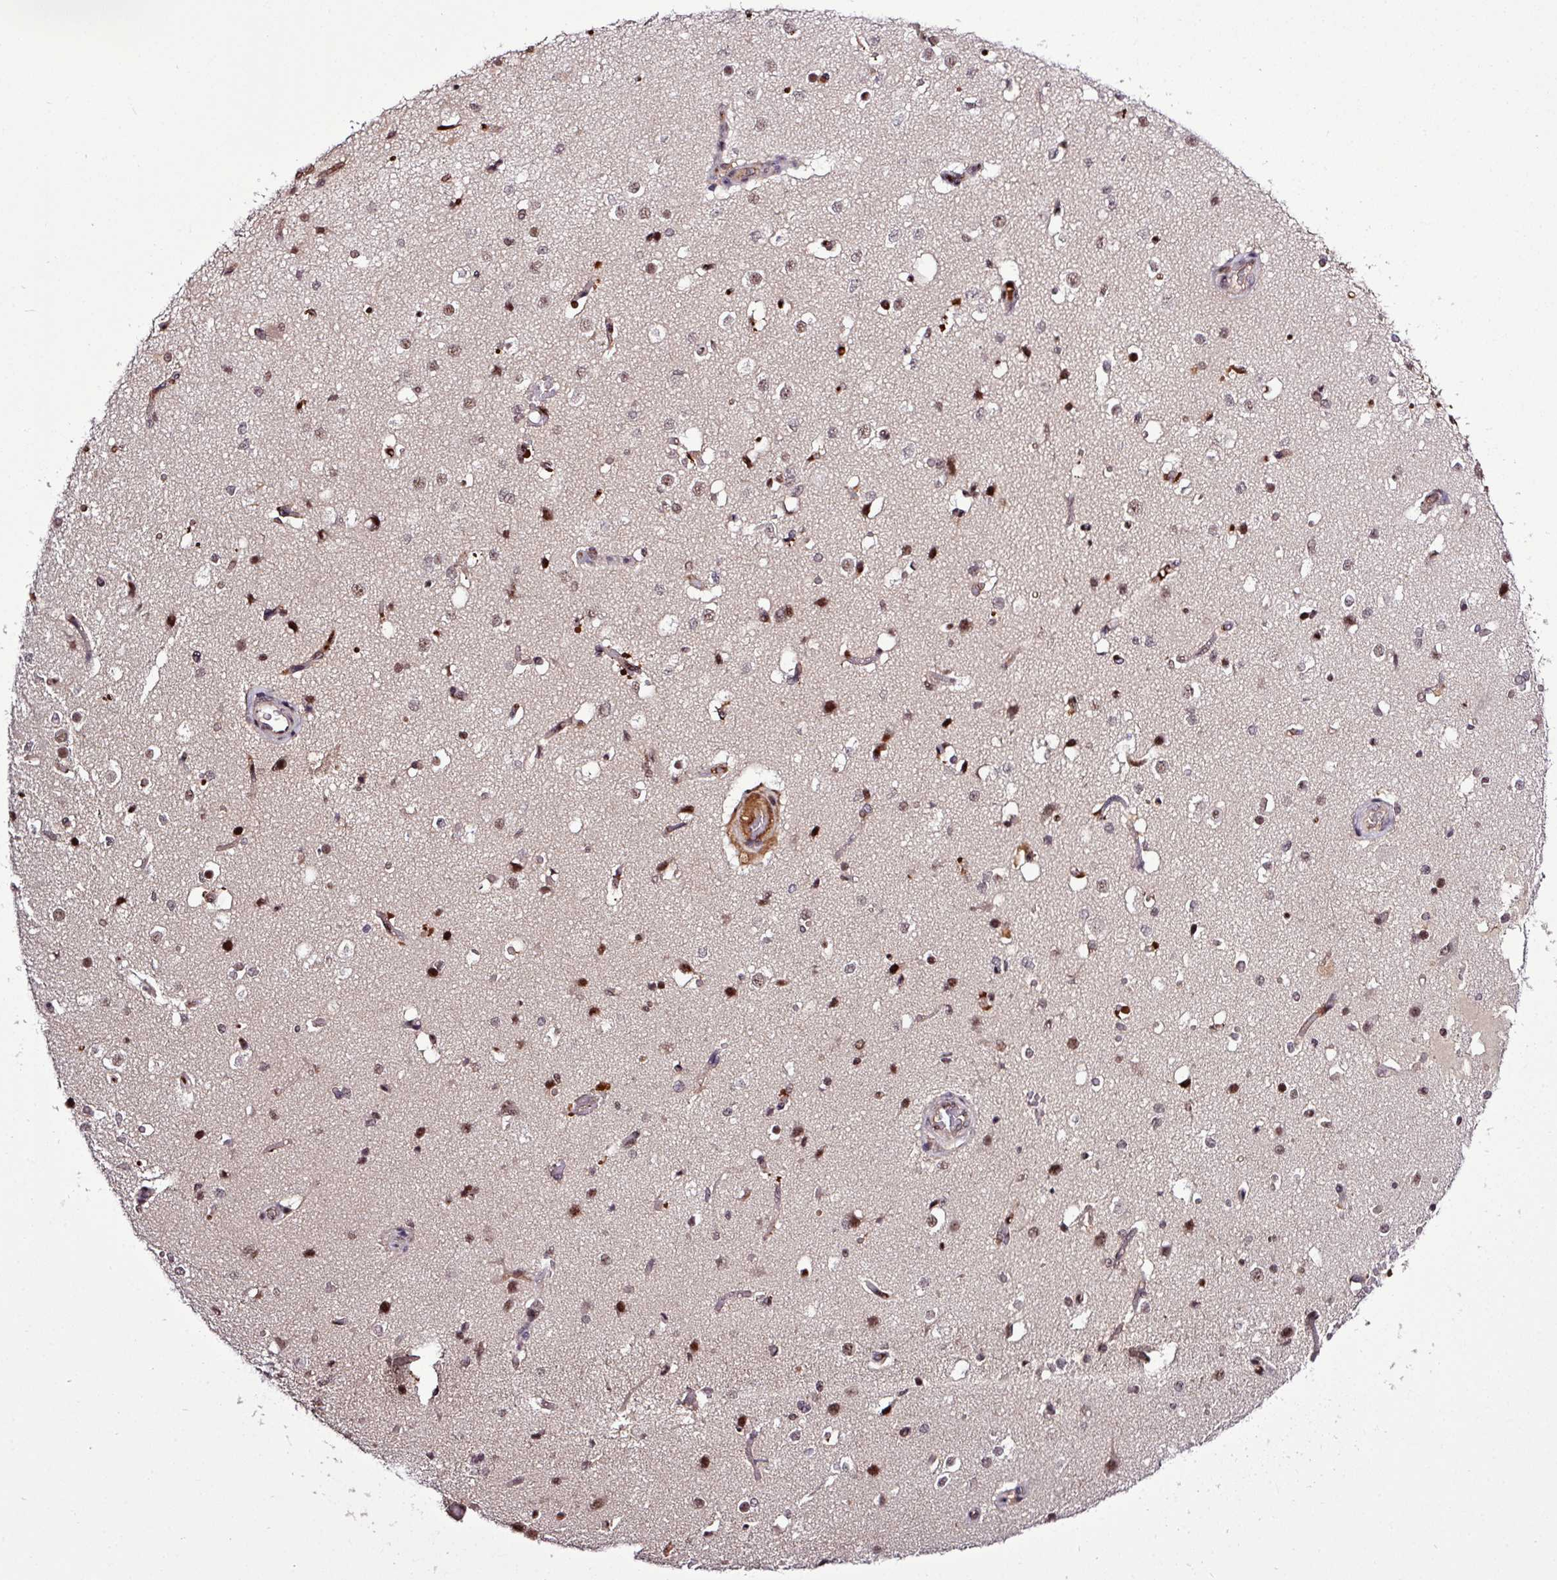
{"staining": {"intensity": "moderate", "quantity": ">75%", "location": "cytoplasmic/membranous,nuclear"}, "tissue": "cerebral cortex", "cell_type": "Endothelial cells", "image_type": "normal", "snomed": [{"axis": "morphology", "description": "Normal tissue, NOS"}, {"axis": "morphology", "description": "Inflammation, NOS"}, {"axis": "topography", "description": "Cerebral cortex"}], "caption": "IHC (DAB (3,3'-diaminobenzidine)) staining of unremarkable human cerebral cortex shows moderate cytoplasmic/membranous,nuclear protein staining in about >75% of endothelial cells.", "gene": "ITPKC", "patient": {"sex": "male", "age": 6}}